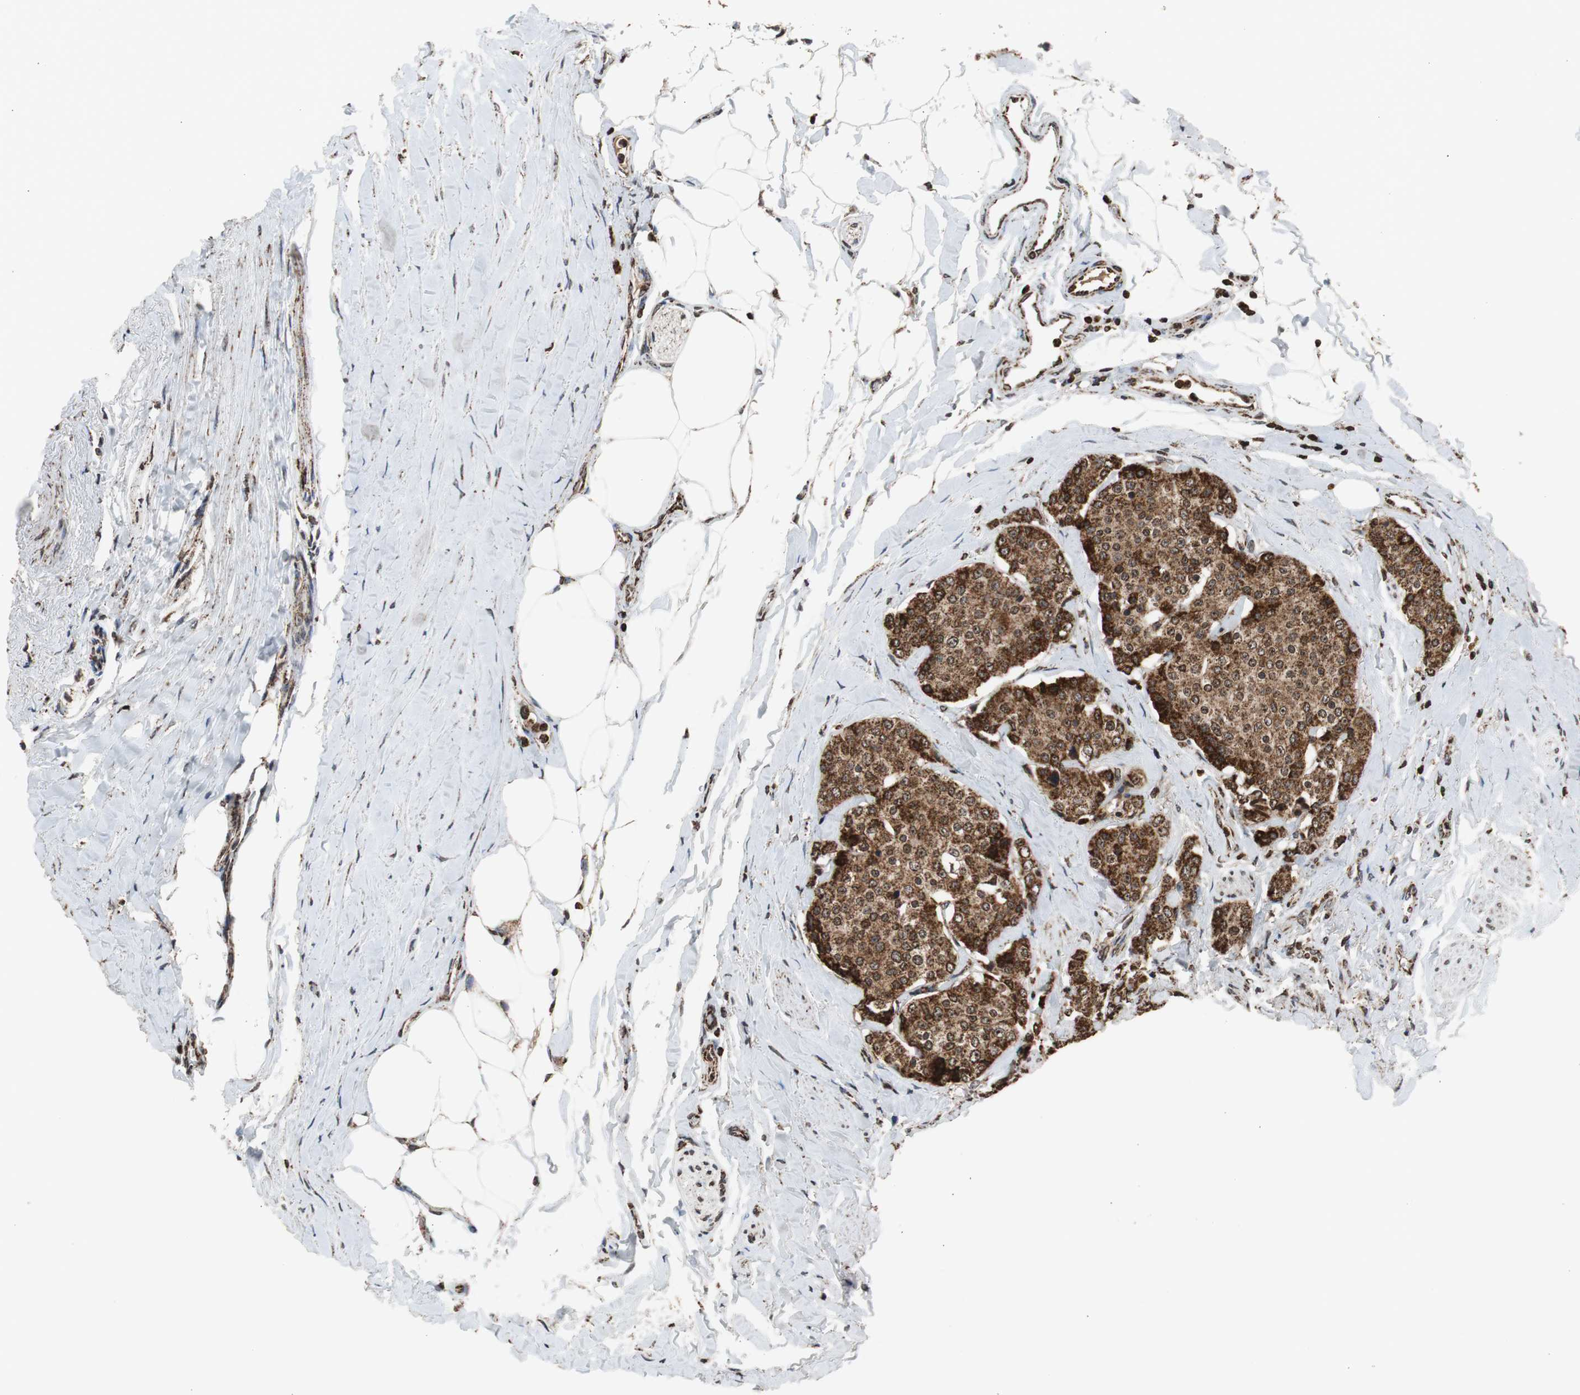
{"staining": {"intensity": "strong", "quantity": ">75%", "location": "cytoplasmic/membranous,nuclear"}, "tissue": "carcinoid", "cell_type": "Tumor cells", "image_type": "cancer", "snomed": [{"axis": "morphology", "description": "Carcinoid, malignant, NOS"}, {"axis": "topography", "description": "Colon"}], "caption": "A high amount of strong cytoplasmic/membranous and nuclear staining is appreciated in approximately >75% of tumor cells in carcinoid tissue.", "gene": "HSPA9", "patient": {"sex": "female", "age": 61}}